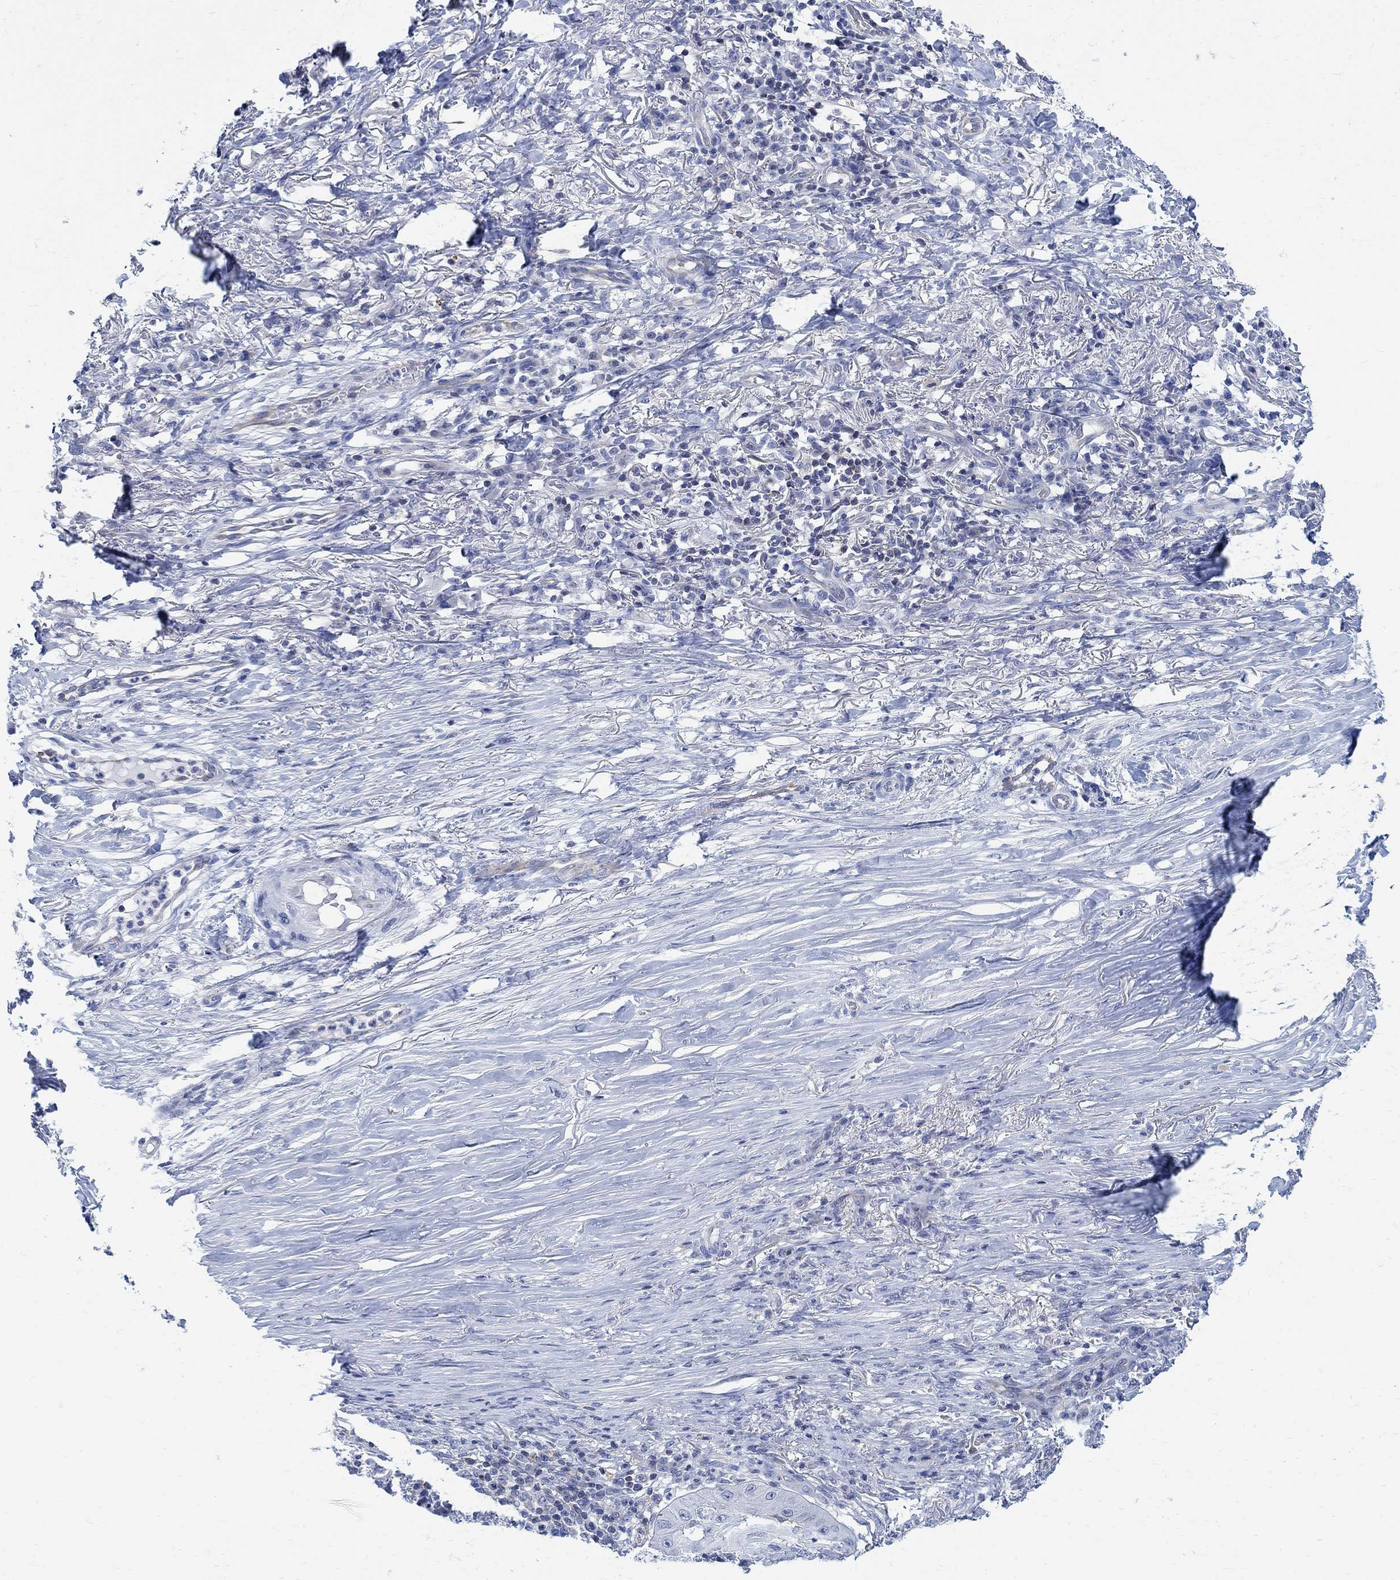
{"staining": {"intensity": "negative", "quantity": "none", "location": "none"}, "tissue": "skin cancer", "cell_type": "Tumor cells", "image_type": "cancer", "snomed": [{"axis": "morphology", "description": "Squamous cell carcinoma, NOS"}, {"axis": "topography", "description": "Skin"}], "caption": "High power microscopy micrograph of an immunohistochemistry photomicrograph of skin squamous cell carcinoma, revealing no significant expression in tumor cells. Brightfield microscopy of immunohistochemistry (IHC) stained with DAB (3,3'-diaminobenzidine) (brown) and hematoxylin (blue), captured at high magnification.", "gene": "PHF21B", "patient": {"sex": "male", "age": 70}}